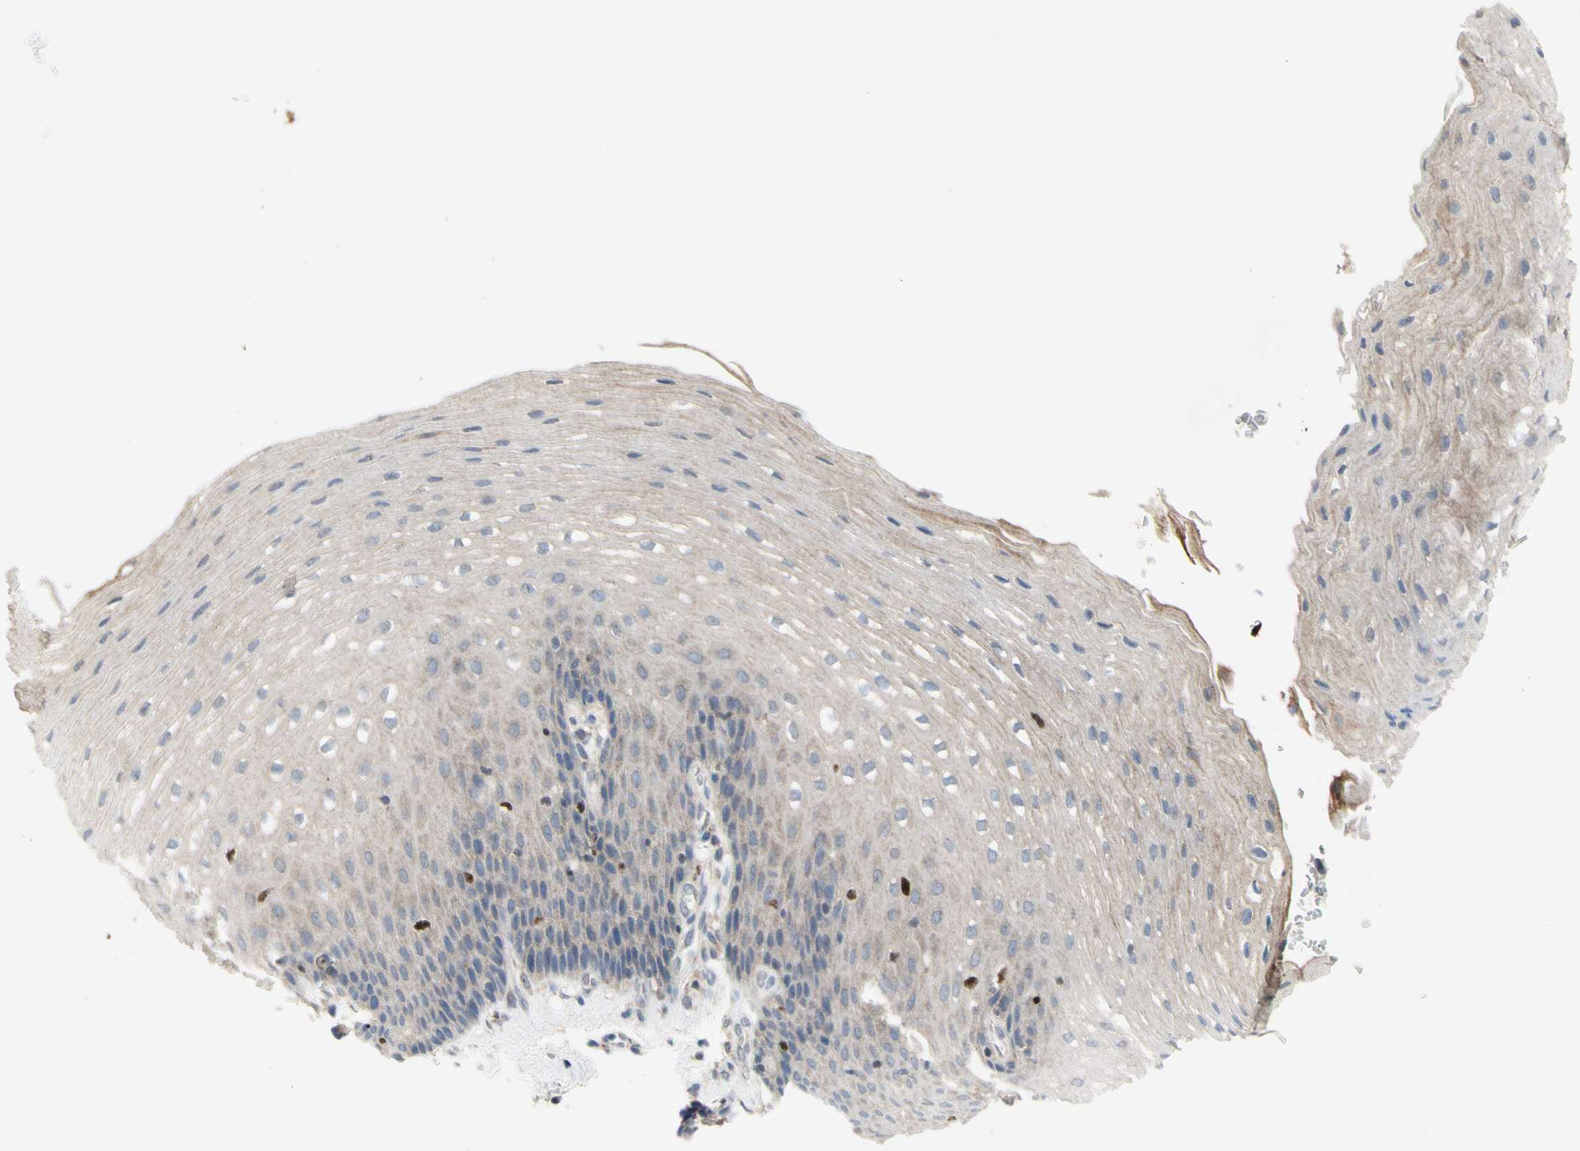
{"staining": {"intensity": "weak", "quantity": ">75%", "location": "cytoplasmic/membranous"}, "tissue": "esophagus", "cell_type": "Squamous epithelial cells", "image_type": "normal", "snomed": [{"axis": "morphology", "description": "Normal tissue, NOS"}, {"axis": "topography", "description": "Esophagus"}], "caption": "This histopathology image displays immunohistochemistry (IHC) staining of unremarkable esophagus, with low weak cytoplasmic/membranous positivity in approximately >75% of squamous epithelial cells.", "gene": "NLRP1", "patient": {"sex": "male", "age": 48}}